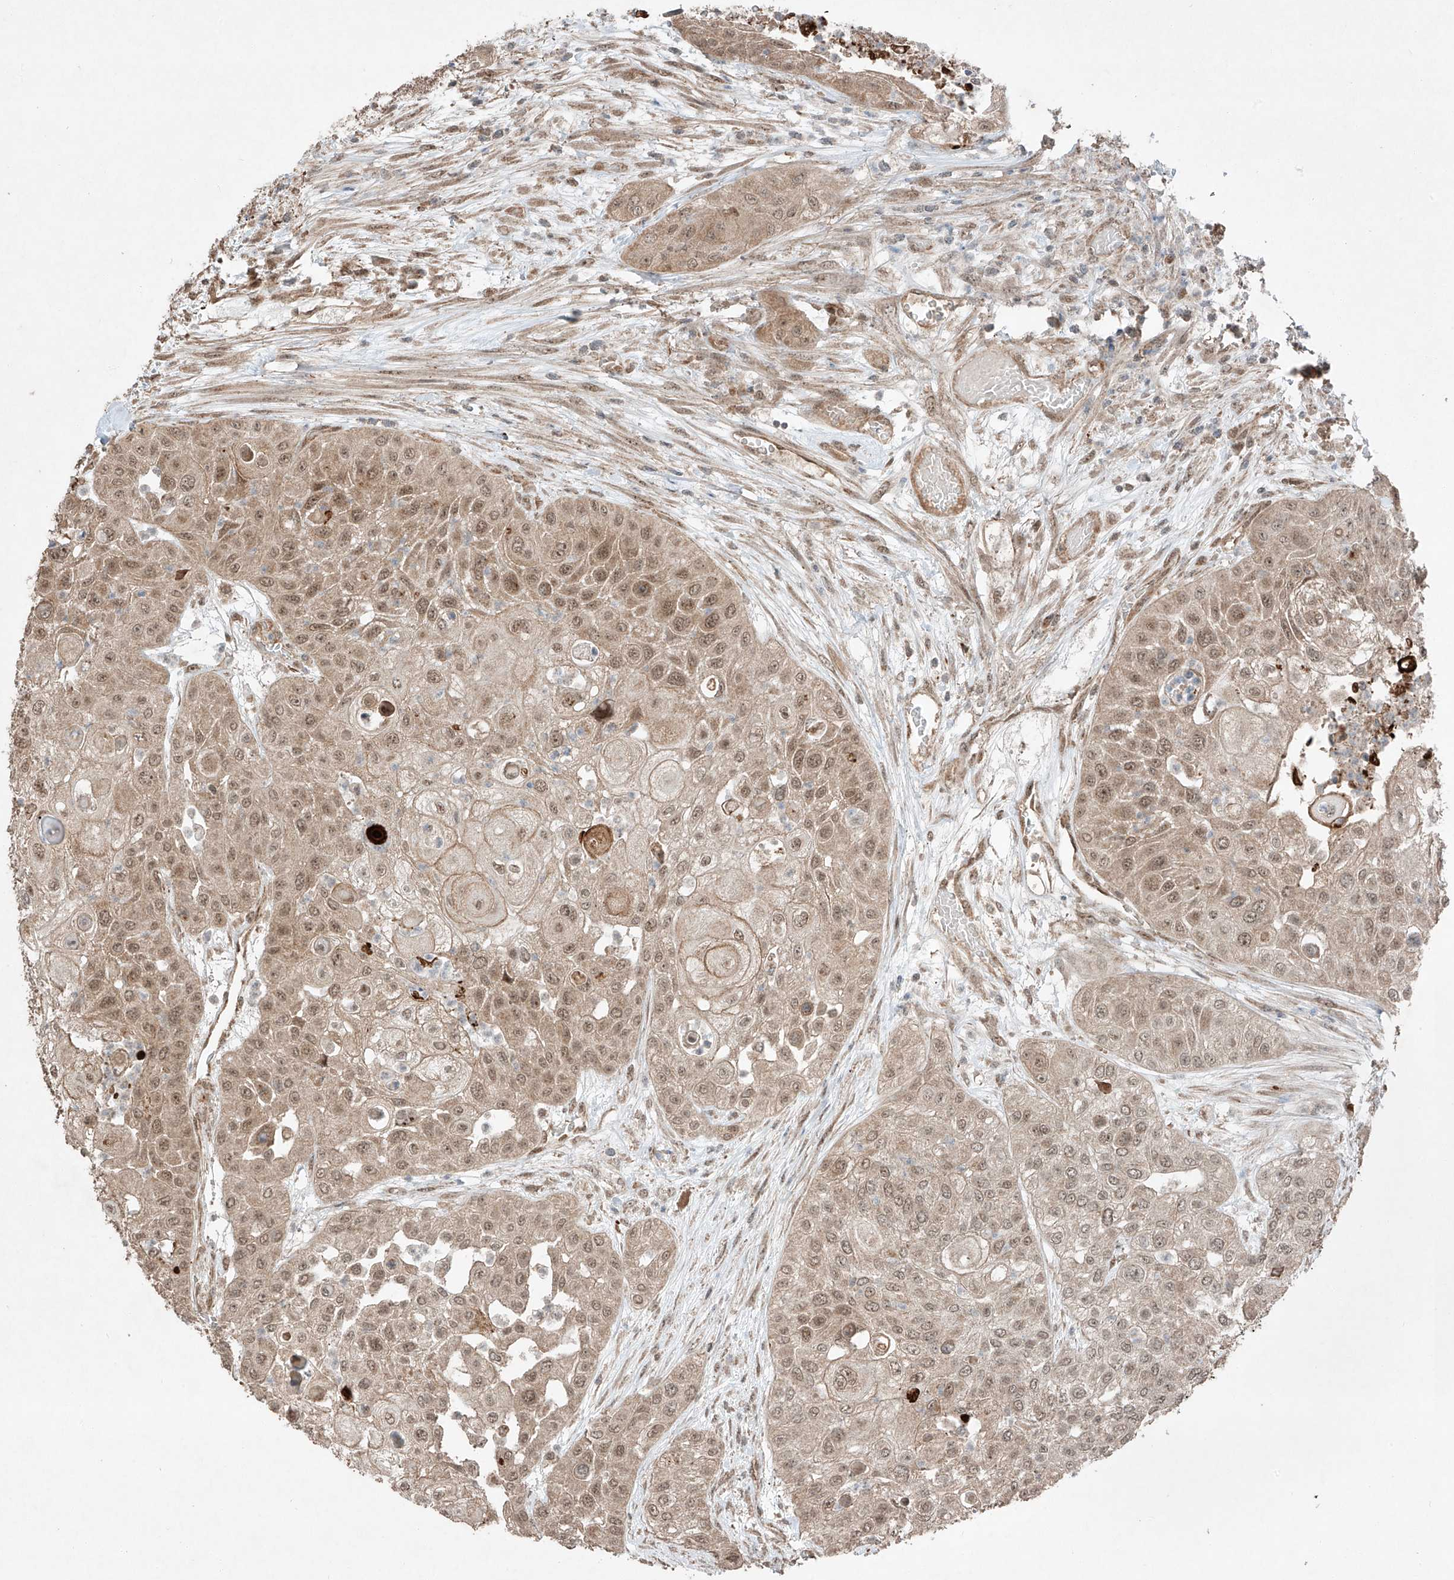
{"staining": {"intensity": "weak", "quantity": ">75%", "location": "cytoplasmic/membranous,nuclear"}, "tissue": "urothelial cancer", "cell_type": "Tumor cells", "image_type": "cancer", "snomed": [{"axis": "morphology", "description": "Urothelial carcinoma, High grade"}, {"axis": "topography", "description": "Urinary bladder"}], "caption": "A photomicrograph showing weak cytoplasmic/membranous and nuclear positivity in approximately >75% of tumor cells in urothelial cancer, as visualized by brown immunohistochemical staining.", "gene": "ZNF620", "patient": {"sex": "female", "age": 79}}